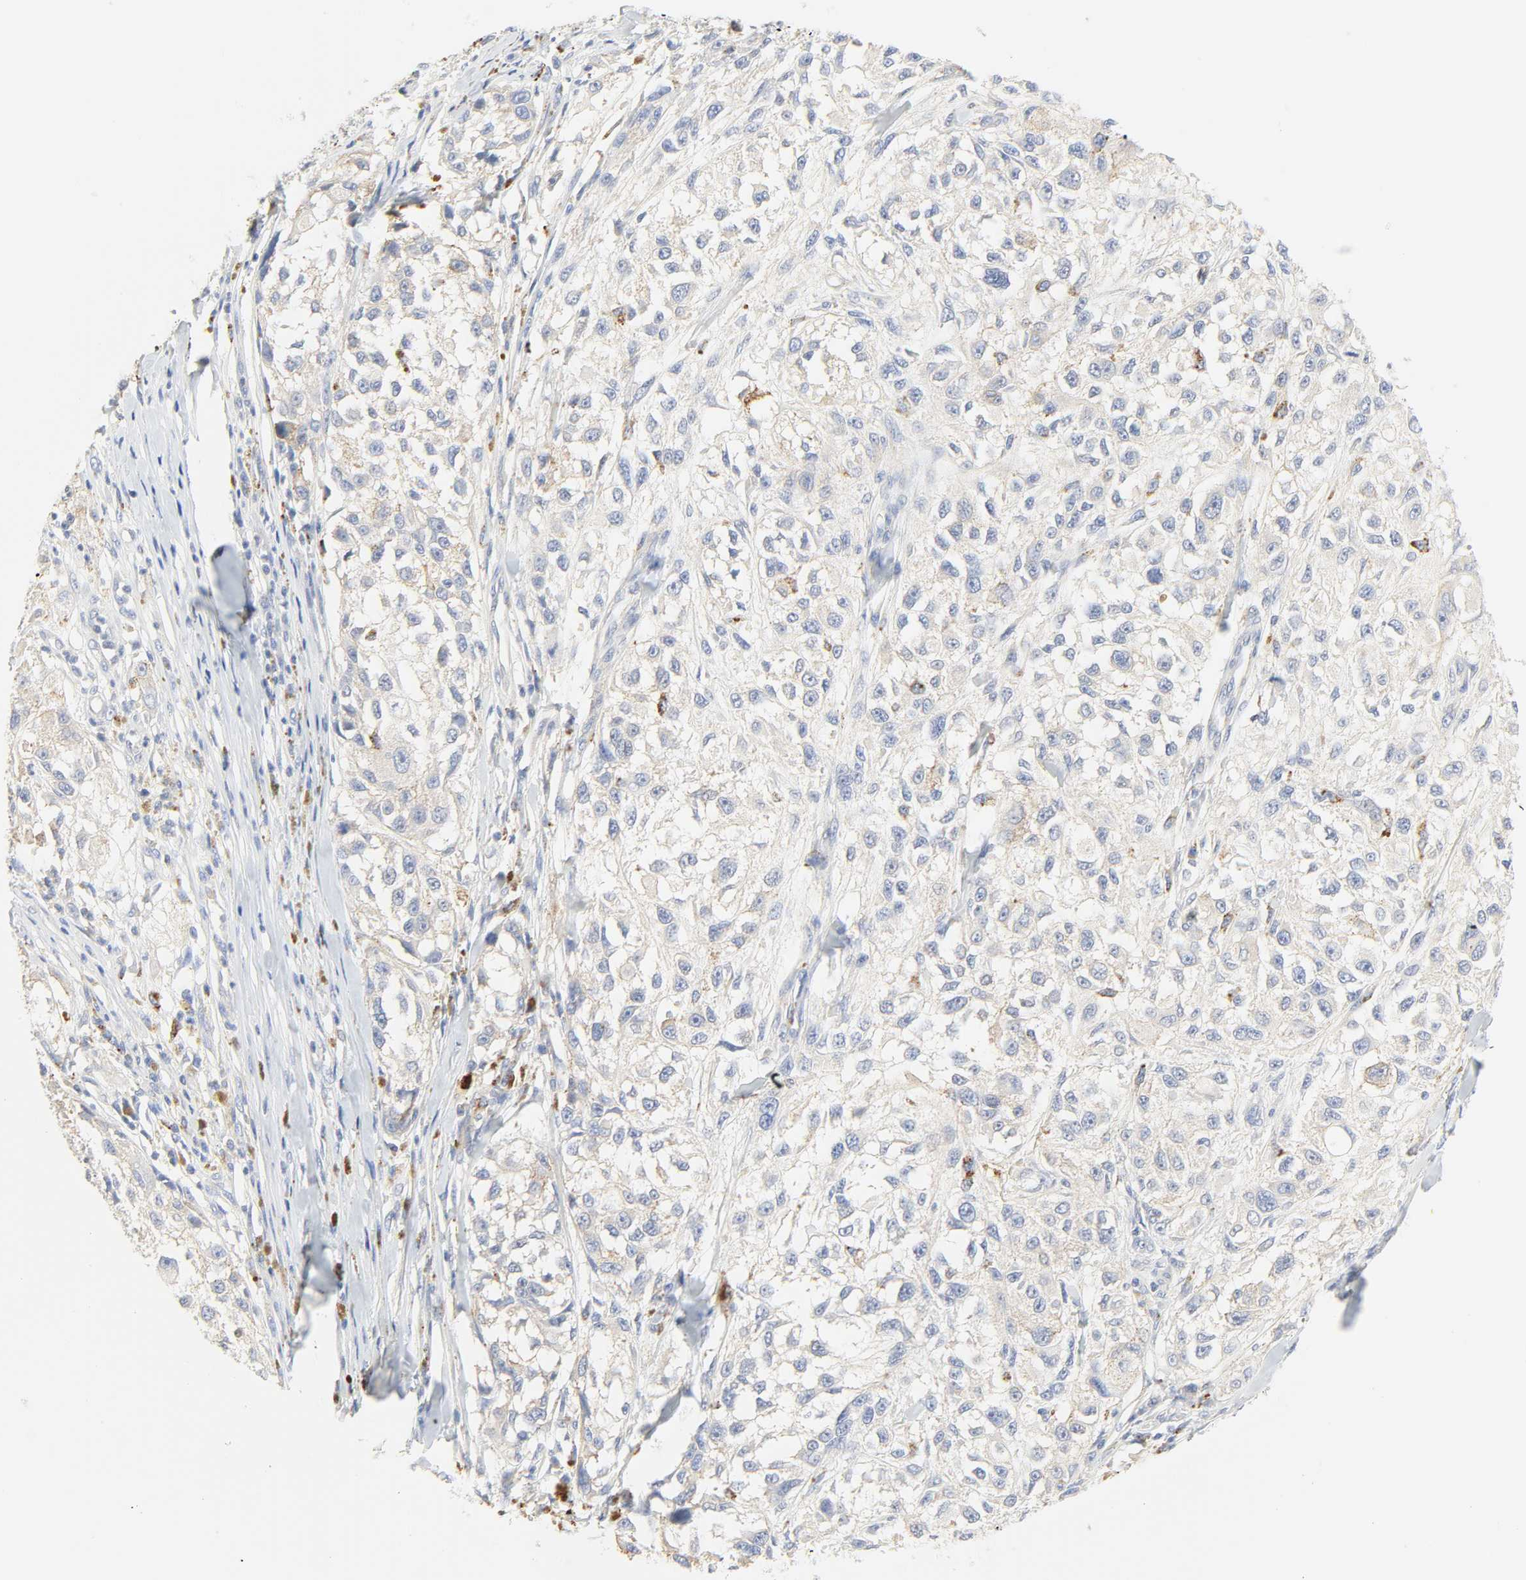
{"staining": {"intensity": "negative", "quantity": "none", "location": "none"}, "tissue": "melanoma", "cell_type": "Tumor cells", "image_type": "cancer", "snomed": [{"axis": "morphology", "description": "Necrosis, NOS"}, {"axis": "morphology", "description": "Malignant melanoma, NOS"}, {"axis": "topography", "description": "Skin"}], "caption": "The immunohistochemistry image has no significant expression in tumor cells of malignant melanoma tissue.", "gene": "CAMK2A", "patient": {"sex": "female", "age": 87}}